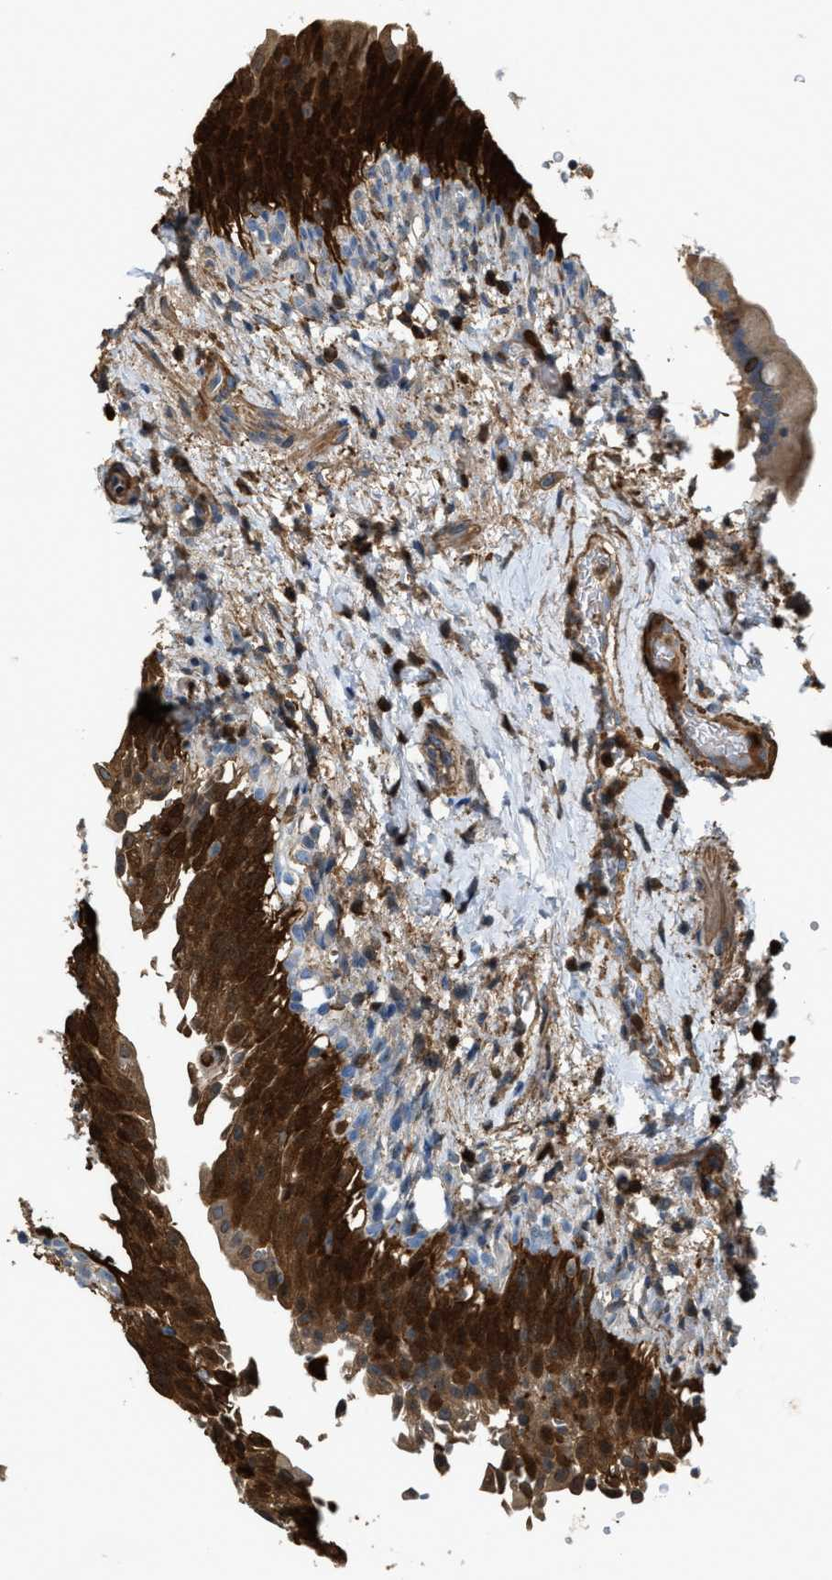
{"staining": {"intensity": "strong", "quantity": ">75%", "location": "cytoplasmic/membranous"}, "tissue": "urinary bladder", "cell_type": "Urothelial cells", "image_type": "normal", "snomed": [{"axis": "morphology", "description": "Normal tissue, NOS"}, {"axis": "topography", "description": "Urinary bladder"}], "caption": "The immunohistochemical stain labels strong cytoplasmic/membranous staining in urothelial cells of normal urinary bladder.", "gene": "SERPINB5", "patient": {"sex": "female", "age": 60}}